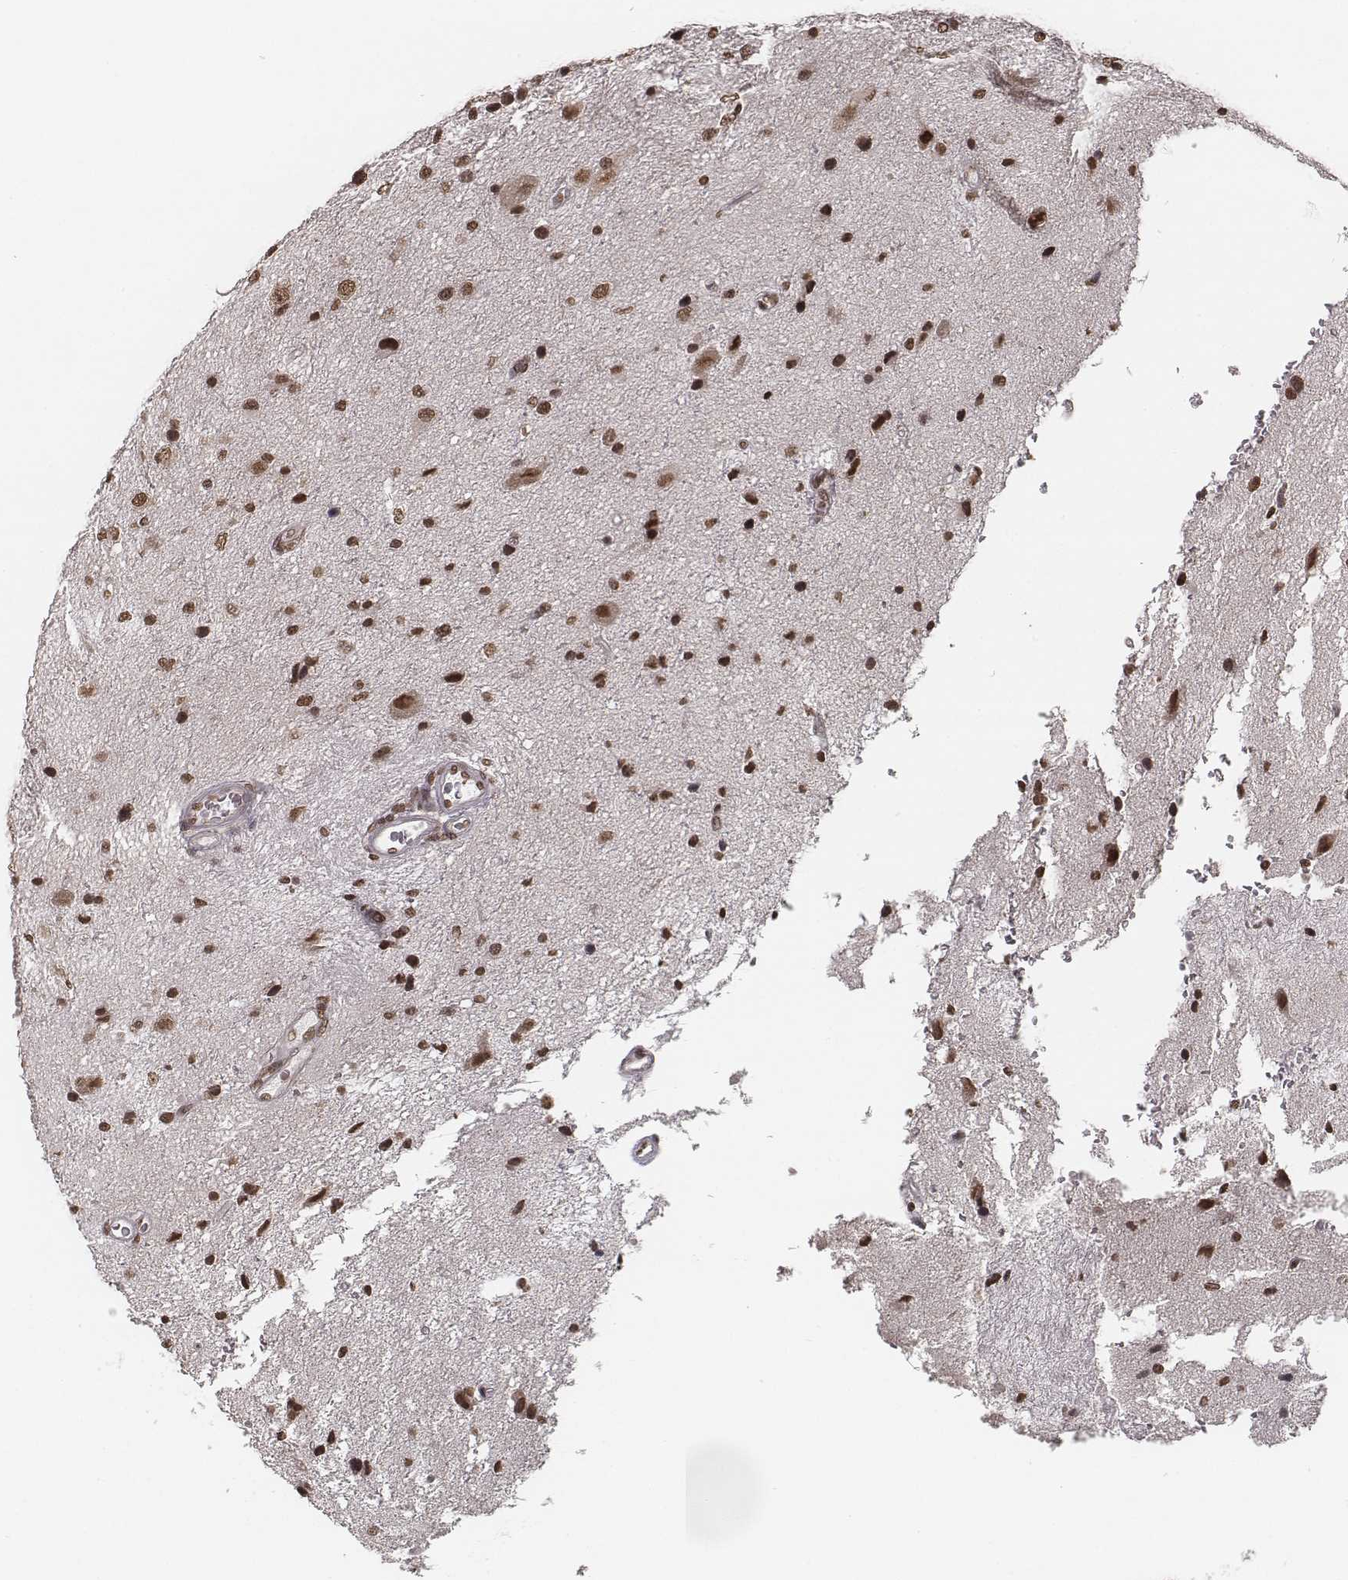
{"staining": {"intensity": "moderate", "quantity": ">75%", "location": "nuclear"}, "tissue": "glioma", "cell_type": "Tumor cells", "image_type": "cancer", "snomed": [{"axis": "morphology", "description": "Glioma, malignant, Low grade"}, {"axis": "topography", "description": "Brain"}], "caption": "The photomicrograph demonstrates immunohistochemical staining of glioma. There is moderate nuclear expression is present in about >75% of tumor cells. The staining was performed using DAB to visualize the protein expression in brown, while the nuclei were stained in blue with hematoxylin (Magnification: 20x).", "gene": "HMGA2", "patient": {"sex": "female", "age": 32}}